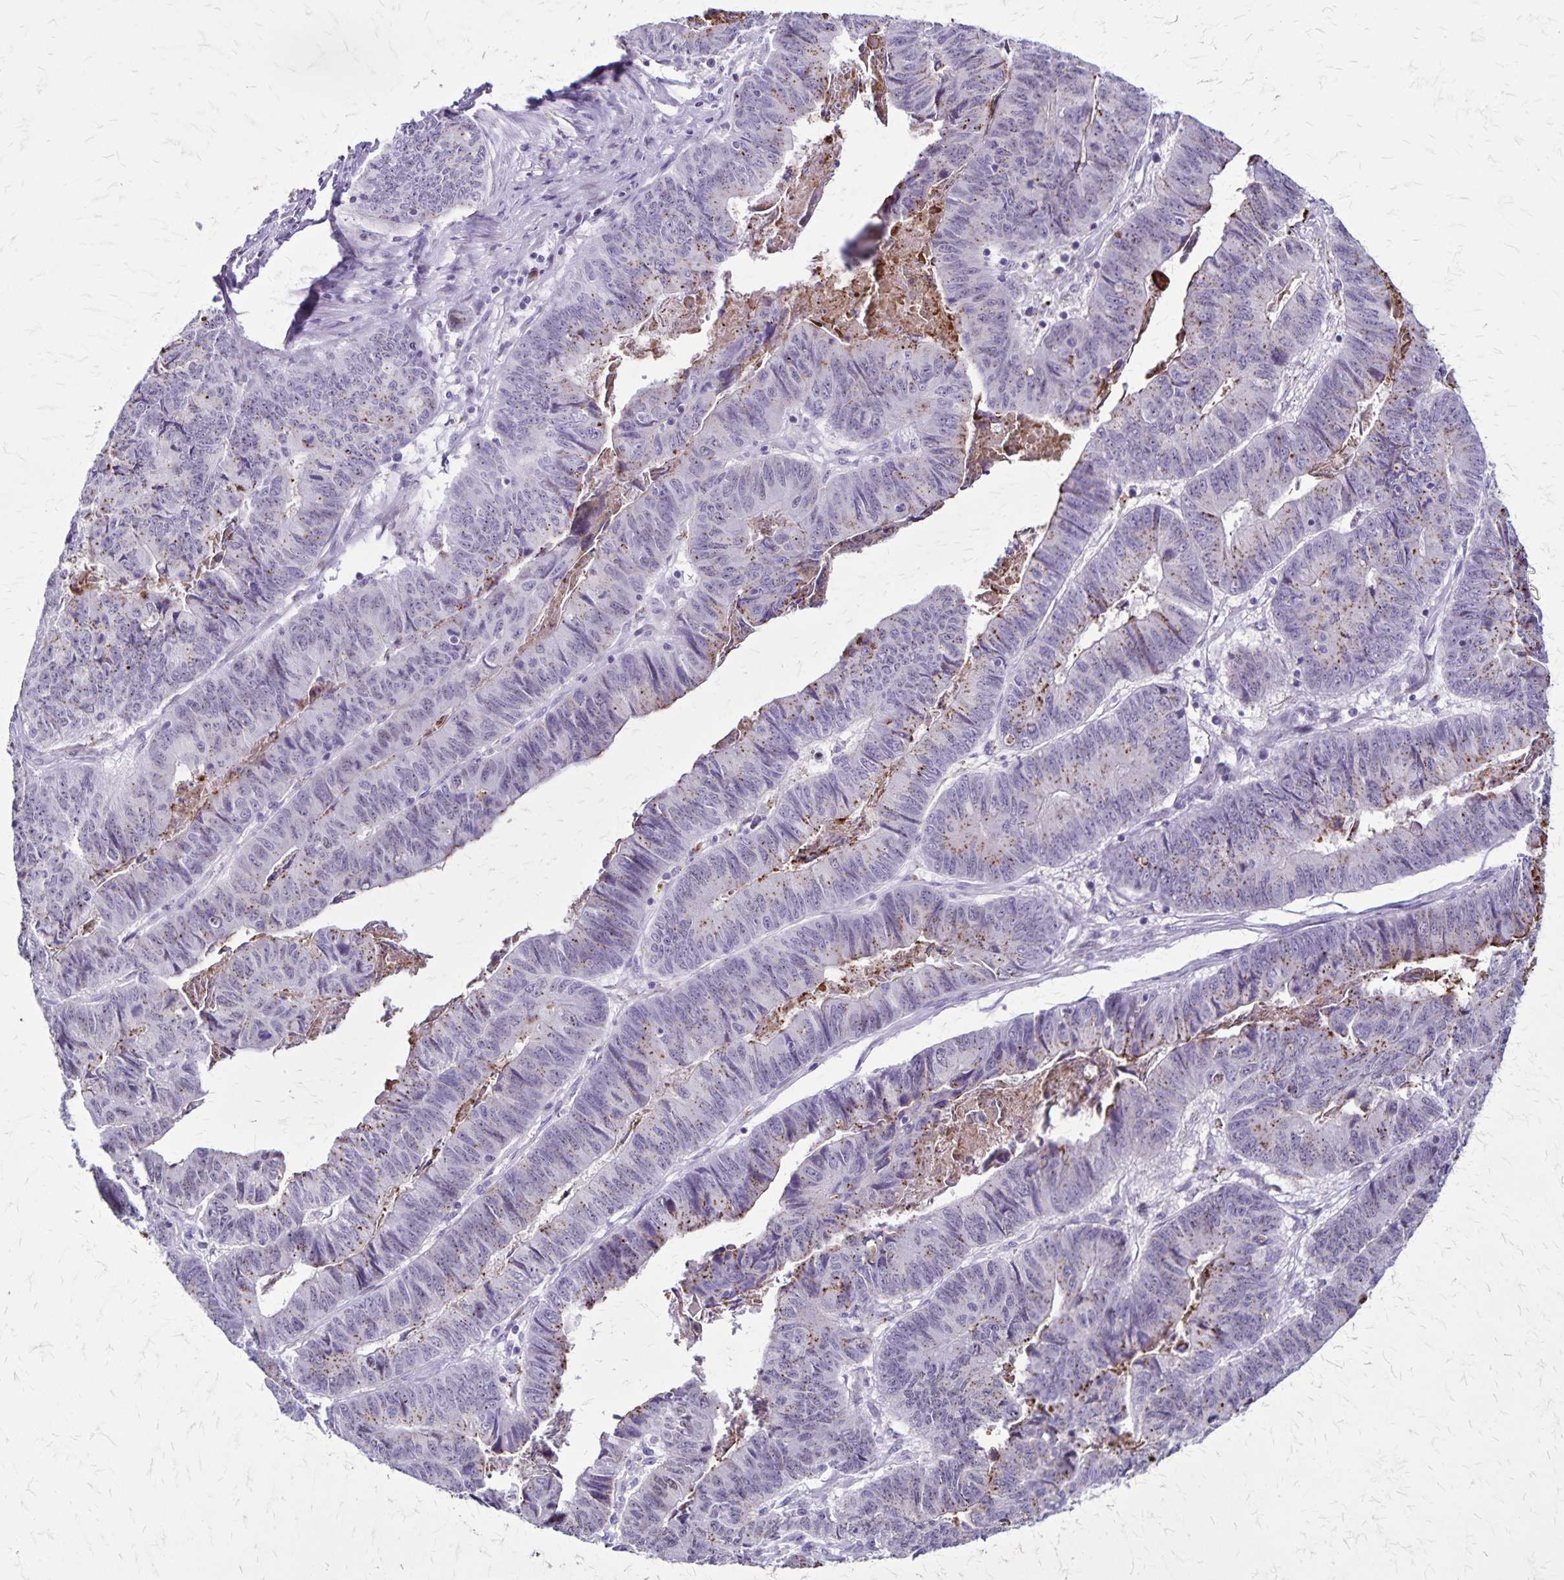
{"staining": {"intensity": "weak", "quantity": "25%-75%", "location": "cytoplasmic/membranous"}, "tissue": "stomach cancer", "cell_type": "Tumor cells", "image_type": "cancer", "snomed": [{"axis": "morphology", "description": "Adenocarcinoma, NOS"}, {"axis": "topography", "description": "Stomach, lower"}], "caption": "Immunohistochemical staining of human adenocarcinoma (stomach) shows low levels of weak cytoplasmic/membranous protein positivity in approximately 25%-75% of tumor cells.", "gene": "OR51B5", "patient": {"sex": "male", "age": 77}}